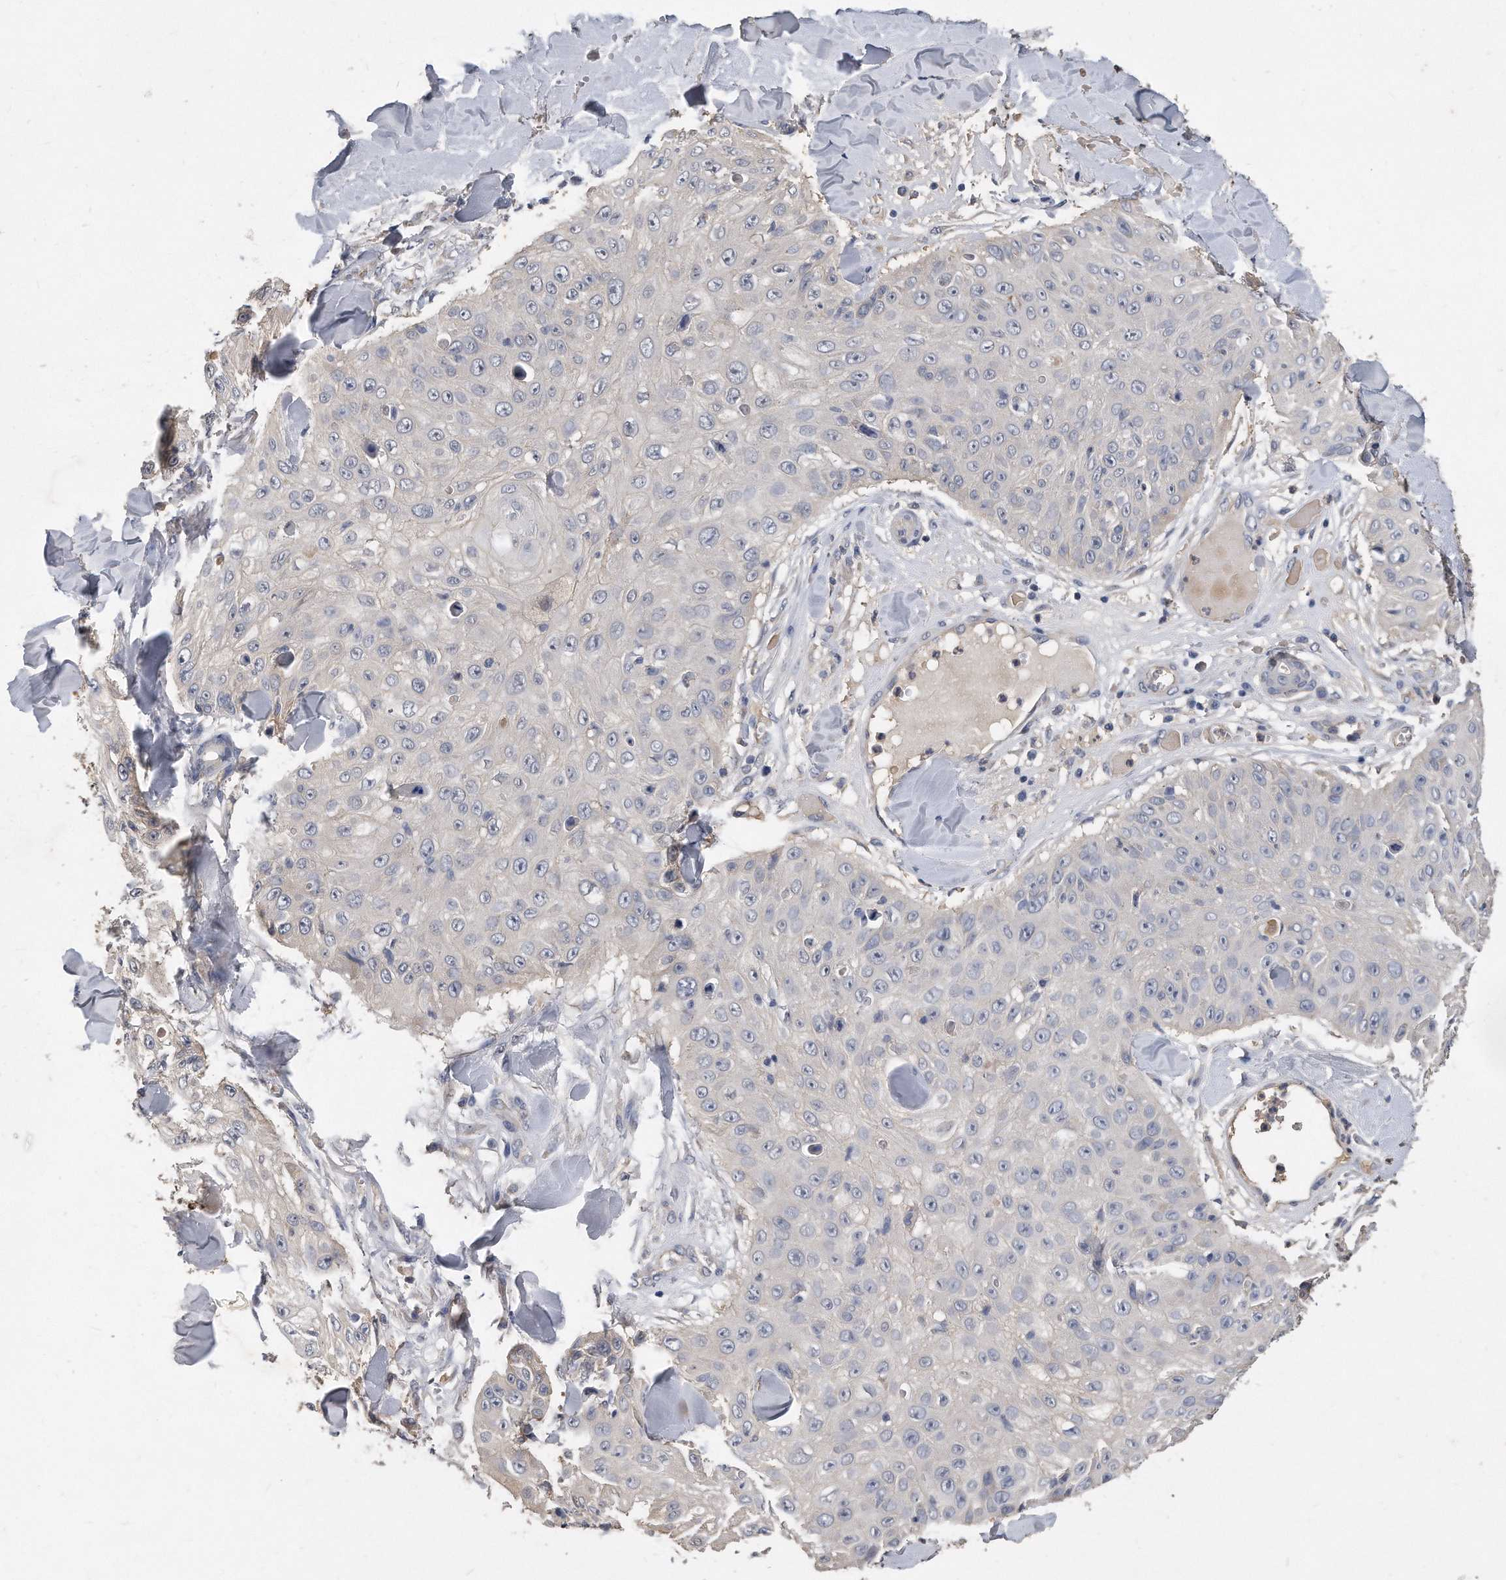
{"staining": {"intensity": "negative", "quantity": "none", "location": "none"}, "tissue": "skin cancer", "cell_type": "Tumor cells", "image_type": "cancer", "snomed": [{"axis": "morphology", "description": "Squamous cell carcinoma, NOS"}, {"axis": "topography", "description": "Skin"}], "caption": "Immunohistochemistry (IHC) image of neoplastic tissue: squamous cell carcinoma (skin) stained with DAB shows no significant protein expression in tumor cells. (DAB (3,3'-diaminobenzidine) immunohistochemistry (IHC), high magnification).", "gene": "HOMER3", "patient": {"sex": "male", "age": 86}}